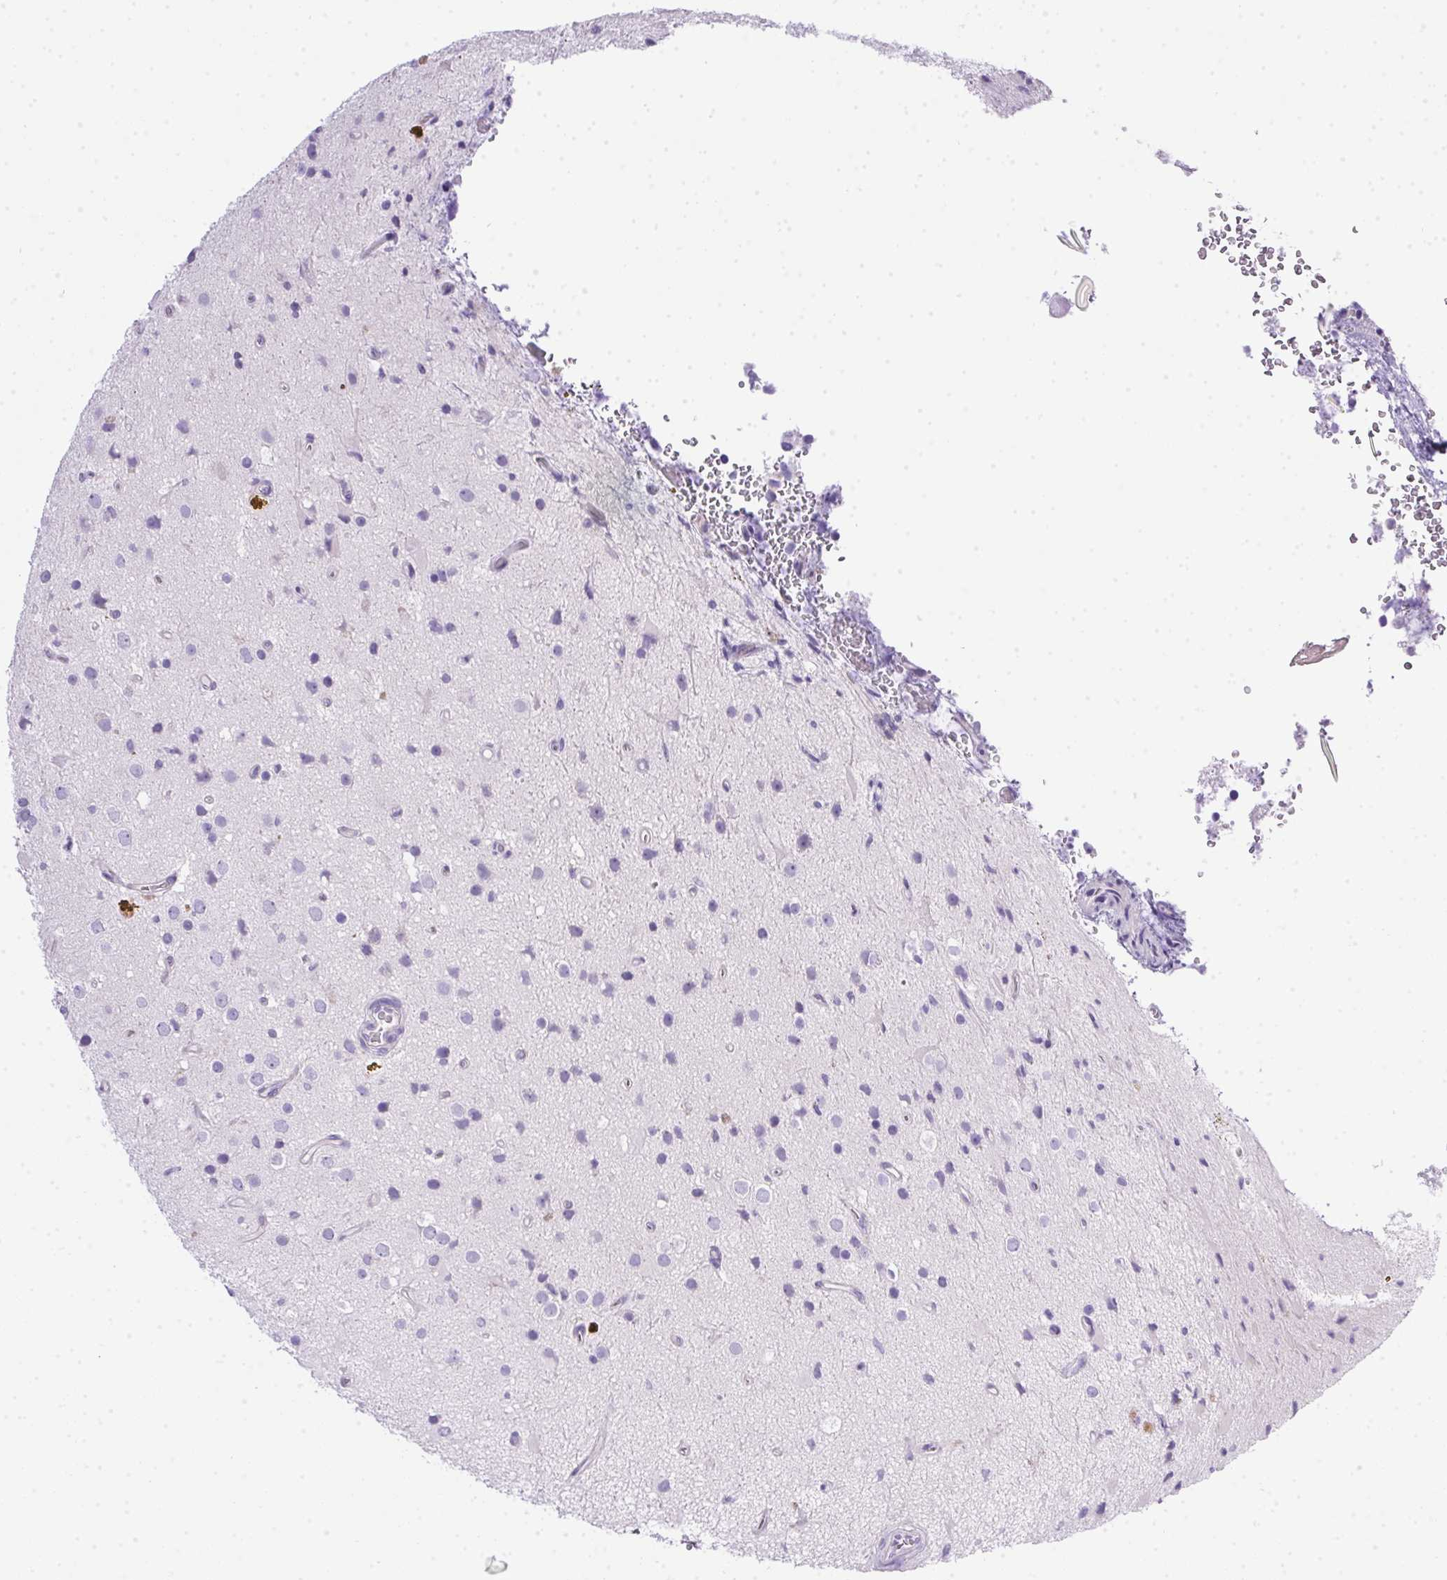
{"staining": {"intensity": "negative", "quantity": "none", "location": "none"}, "tissue": "glioma", "cell_type": "Tumor cells", "image_type": "cancer", "snomed": [{"axis": "morphology", "description": "Glioma, malignant, High grade"}, {"axis": "topography", "description": "Brain"}], "caption": "Human glioma stained for a protein using immunohistochemistry (IHC) exhibits no positivity in tumor cells.", "gene": "SPACA5B", "patient": {"sex": "male", "age": 39}}